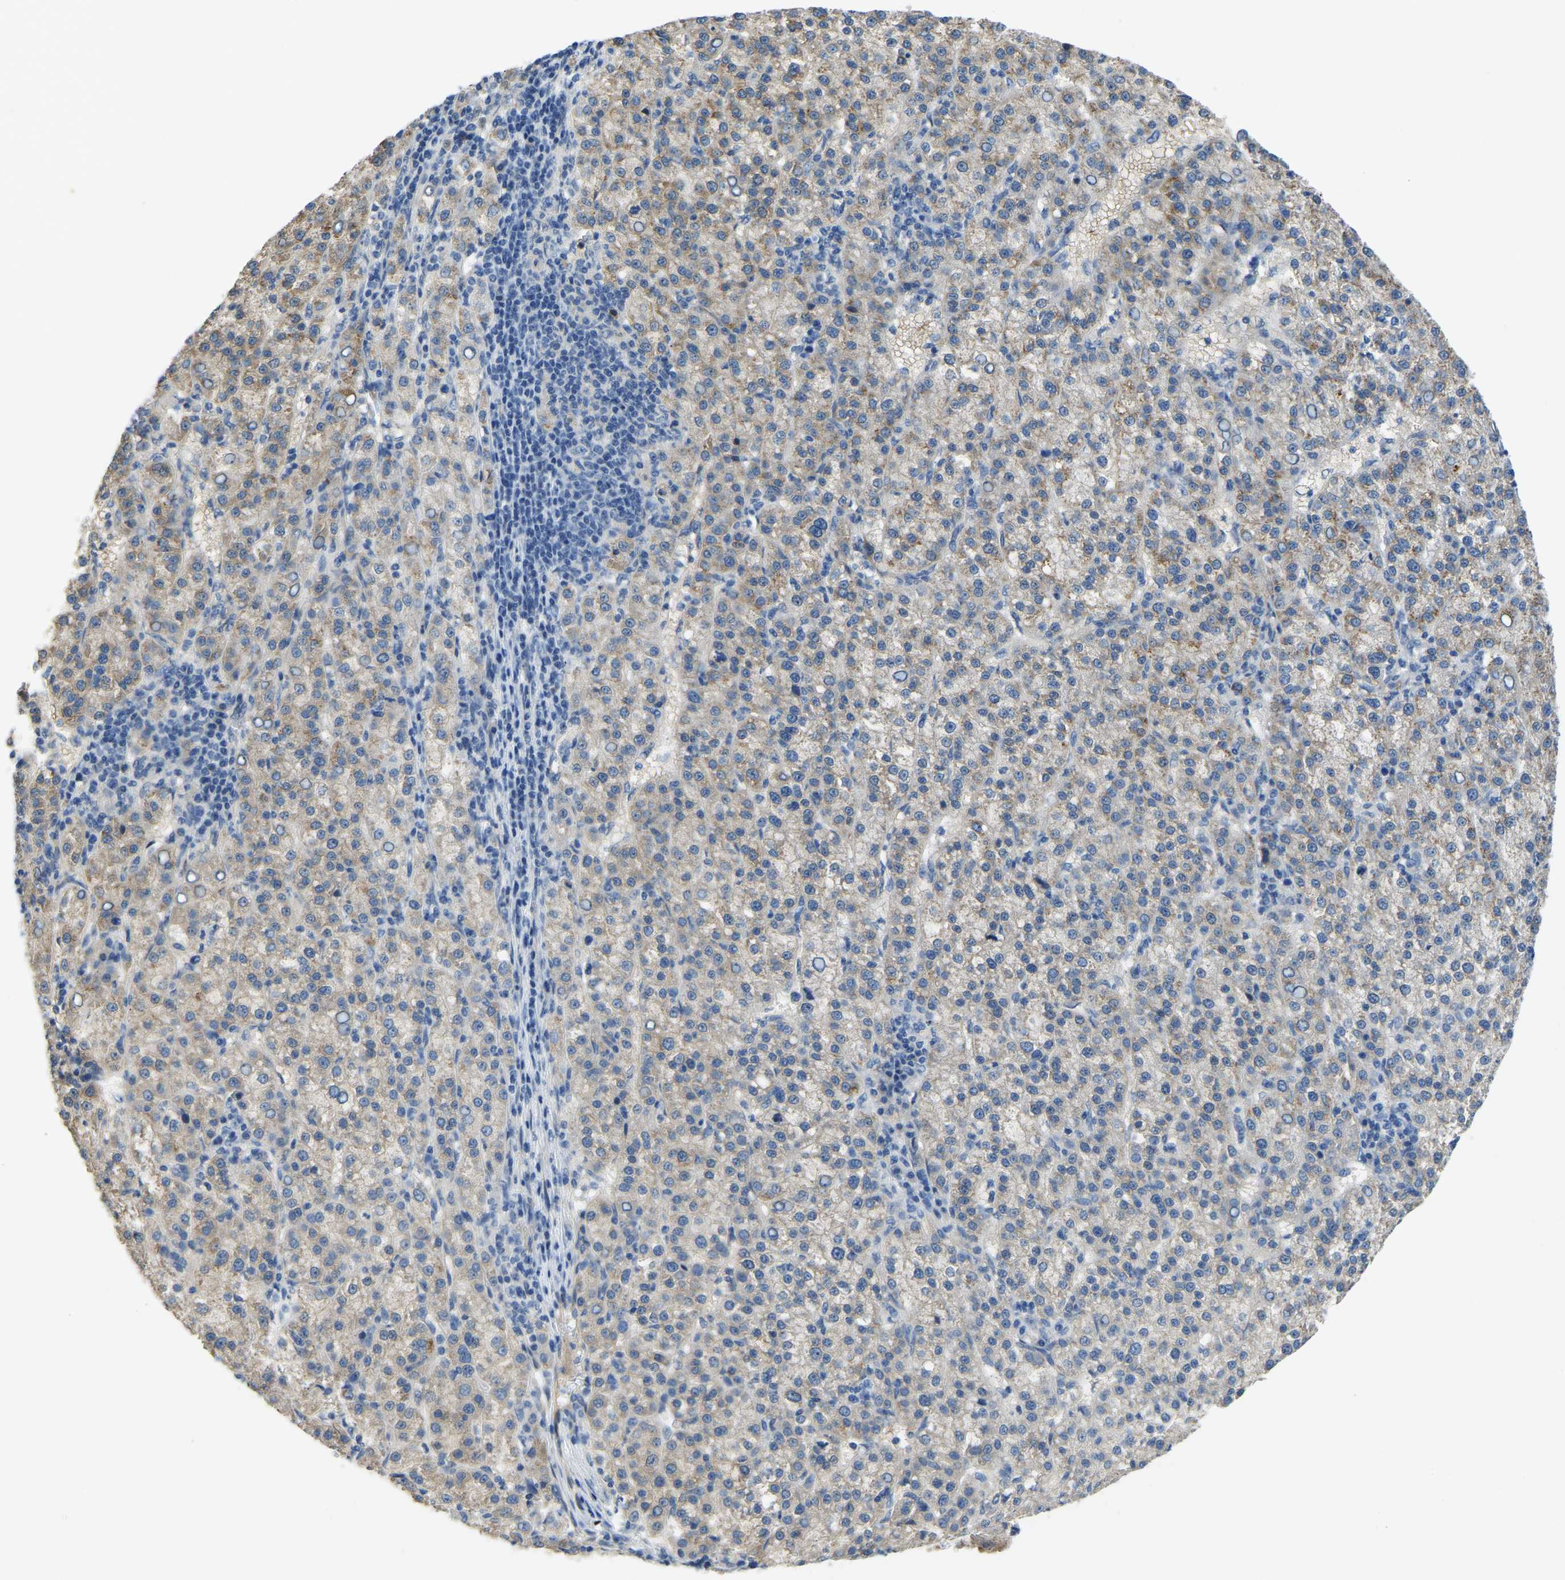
{"staining": {"intensity": "weak", "quantity": "25%-75%", "location": "cytoplasmic/membranous"}, "tissue": "liver cancer", "cell_type": "Tumor cells", "image_type": "cancer", "snomed": [{"axis": "morphology", "description": "Carcinoma, Hepatocellular, NOS"}, {"axis": "topography", "description": "Liver"}], "caption": "Brown immunohistochemical staining in liver cancer (hepatocellular carcinoma) exhibits weak cytoplasmic/membranous positivity in approximately 25%-75% of tumor cells.", "gene": "HIGD2B", "patient": {"sex": "female", "age": 58}}